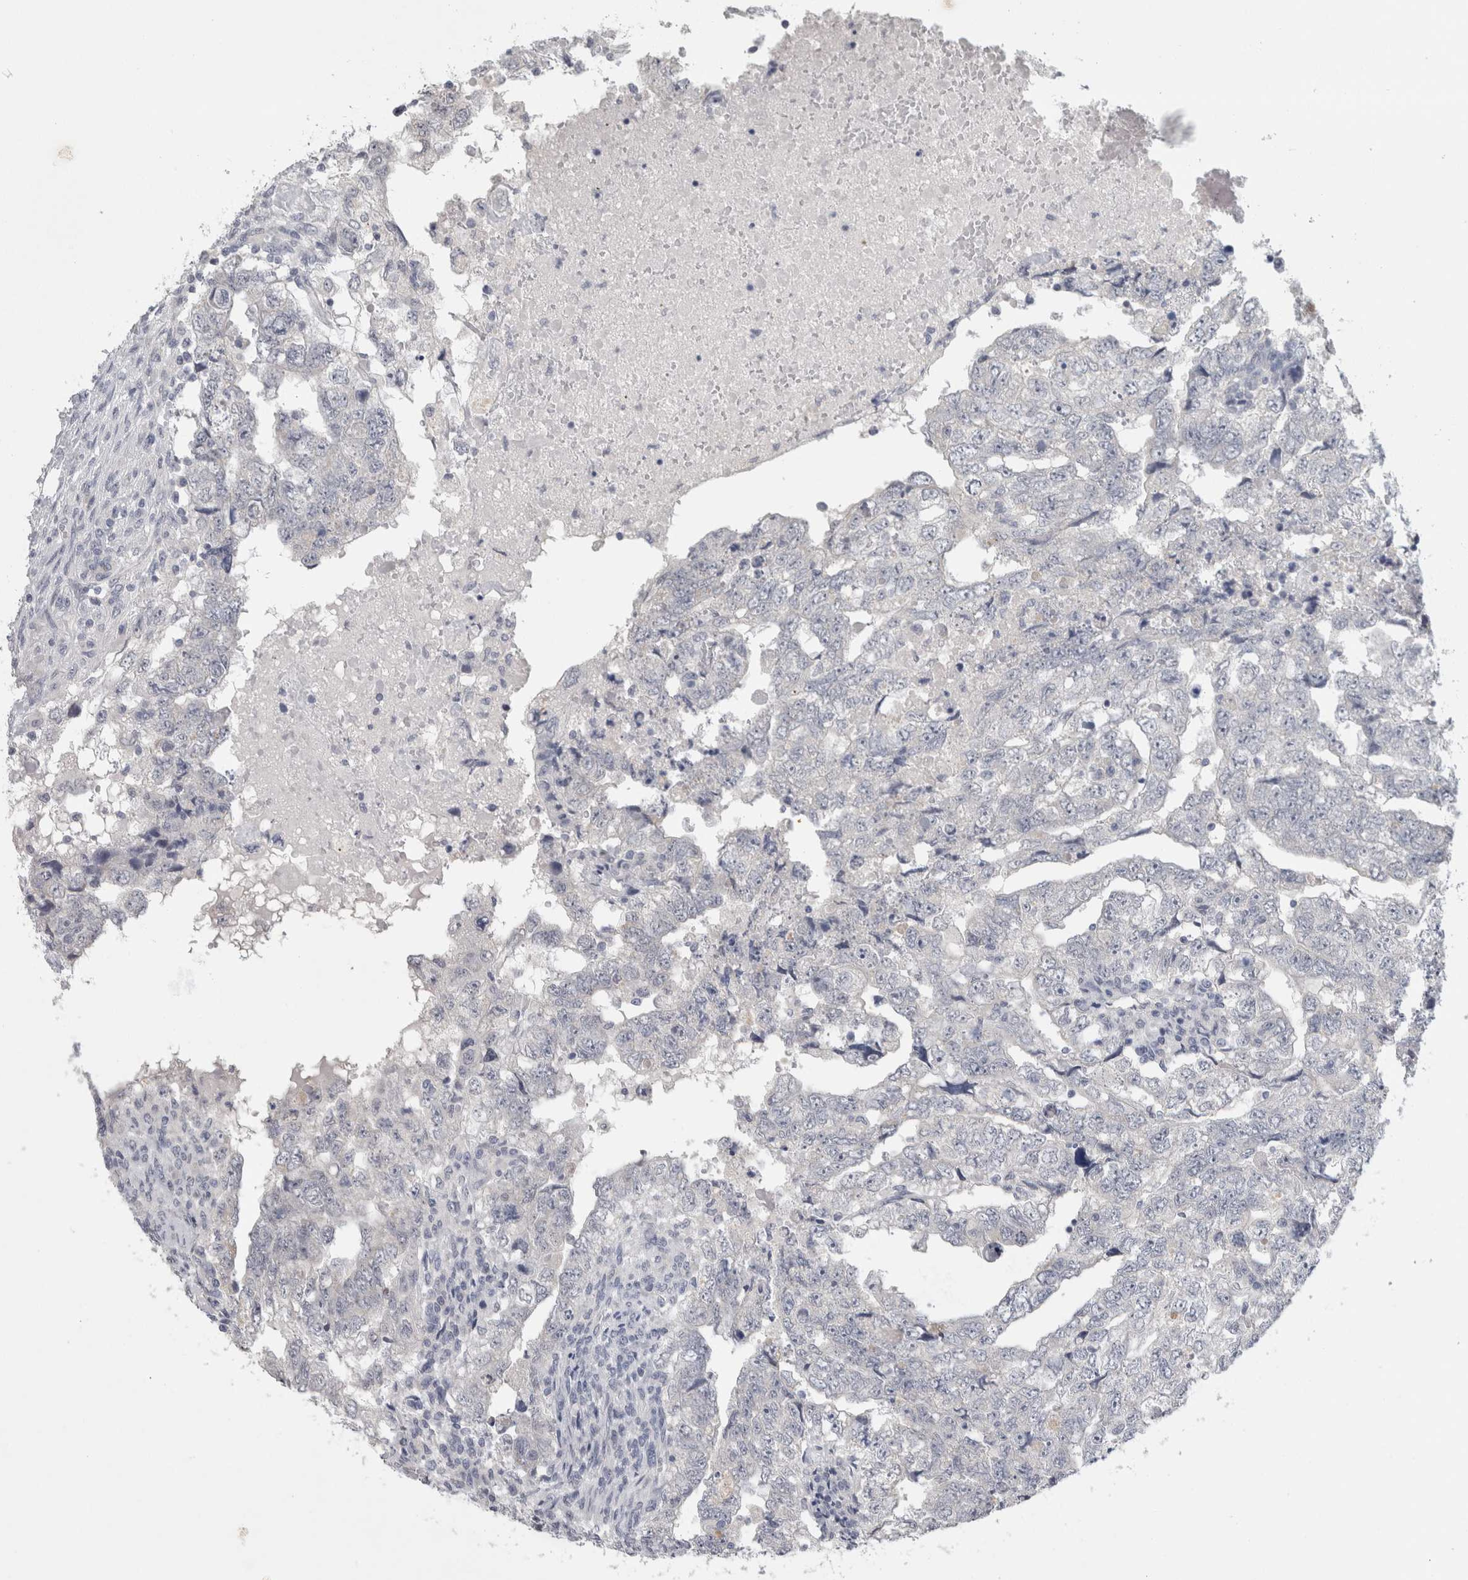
{"staining": {"intensity": "negative", "quantity": "none", "location": "none"}, "tissue": "testis cancer", "cell_type": "Tumor cells", "image_type": "cancer", "snomed": [{"axis": "morphology", "description": "Carcinoma, Embryonal, NOS"}, {"axis": "topography", "description": "Testis"}], "caption": "This is an immunohistochemistry histopathology image of testis cancer (embryonal carcinoma). There is no staining in tumor cells.", "gene": "TONSL", "patient": {"sex": "male", "age": 36}}